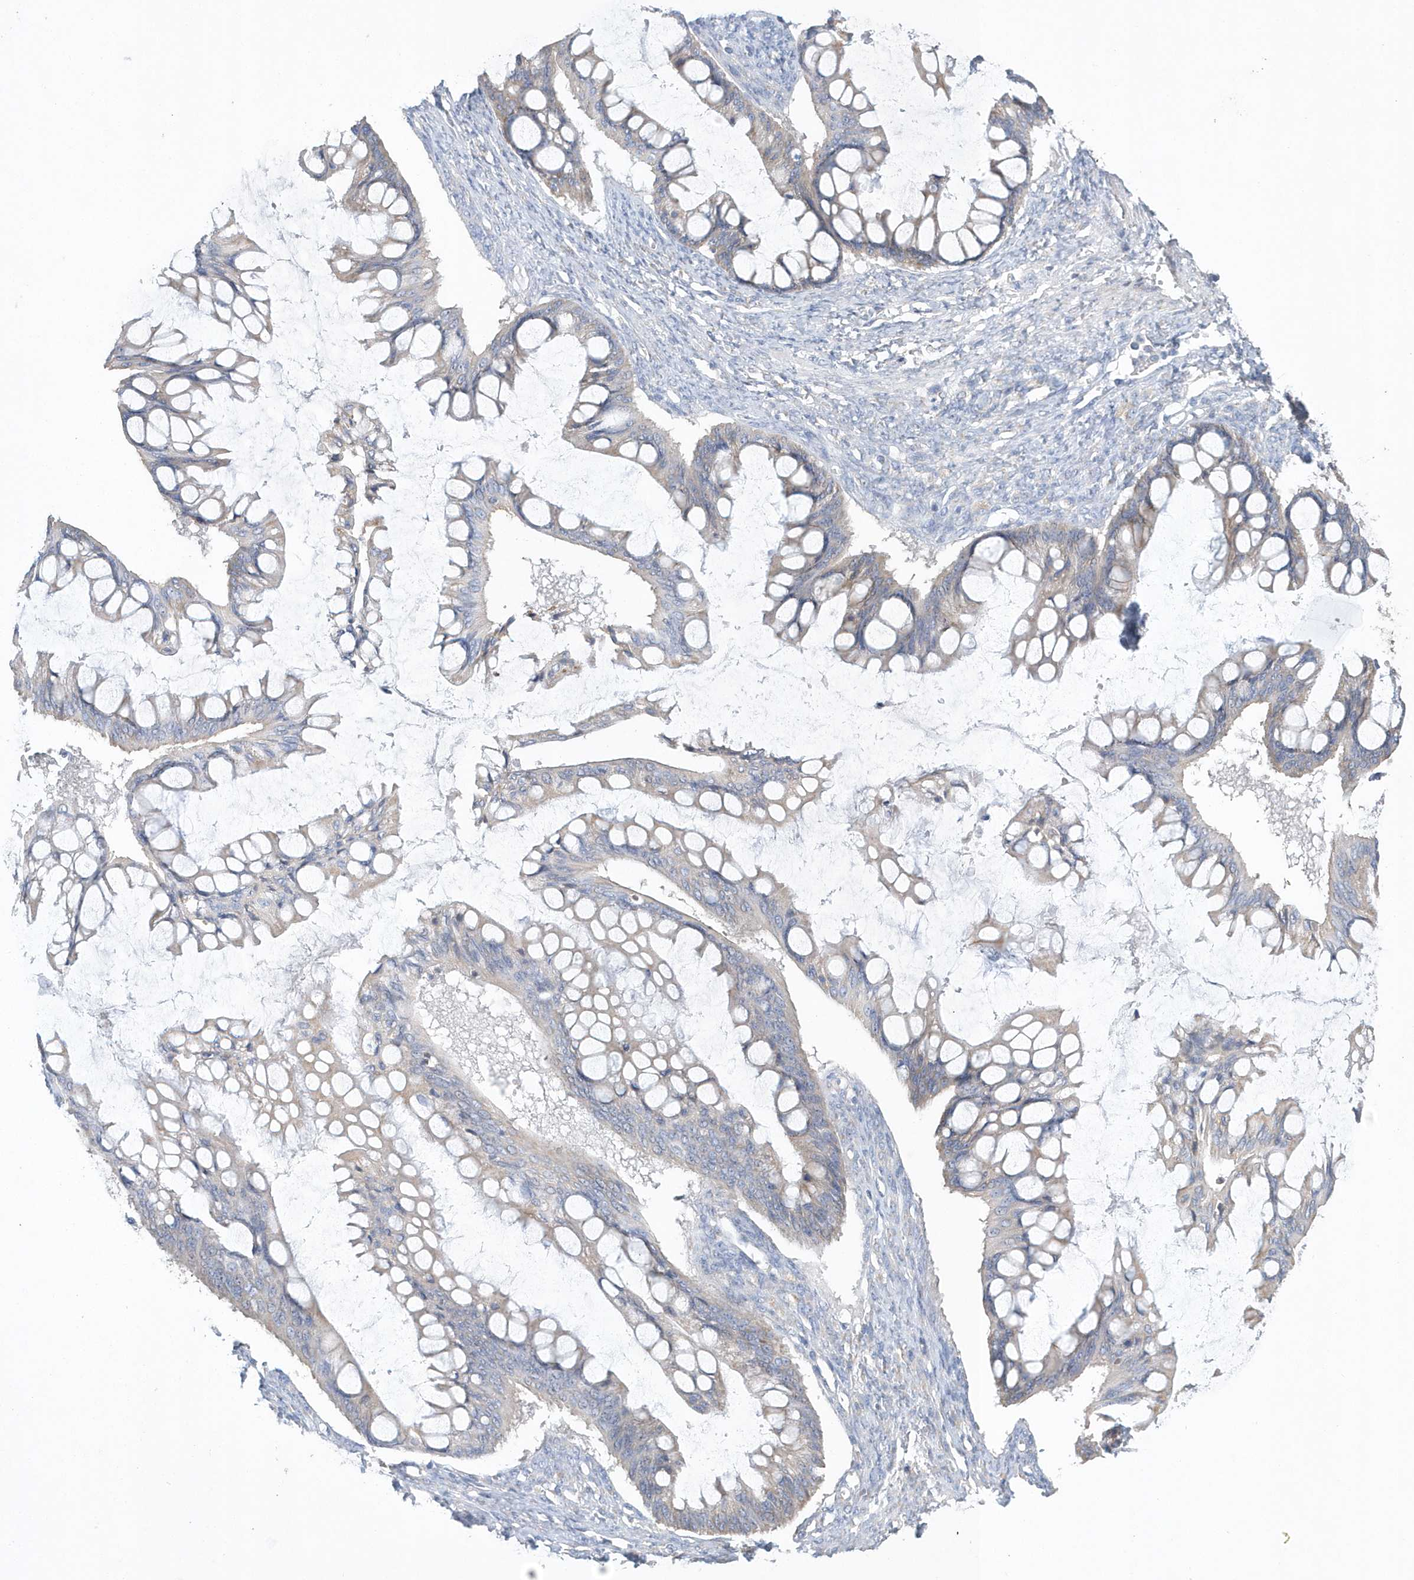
{"staining": {"intensity": "weak", "quantity": "<25%", "location": "cytoplasmic/membranous"}, "tissue": "ovarian cancer", "cell_type": "Tumor cells", "image_type": "cancer", "snomed": [{"axis": "morphology", "description": "Cystadenocarcinoma, mucinous, NOS"}, {"axis": "topography", "description": "Ovary"}], "caption": "IHC photomicrograph of ovarian mucinous cystadenocarcinoma stained for a protein (brown), which displays no positivity in tumor cells.", "gene": "SPATA5", "patient": {"sex": "female", "age": 73}}